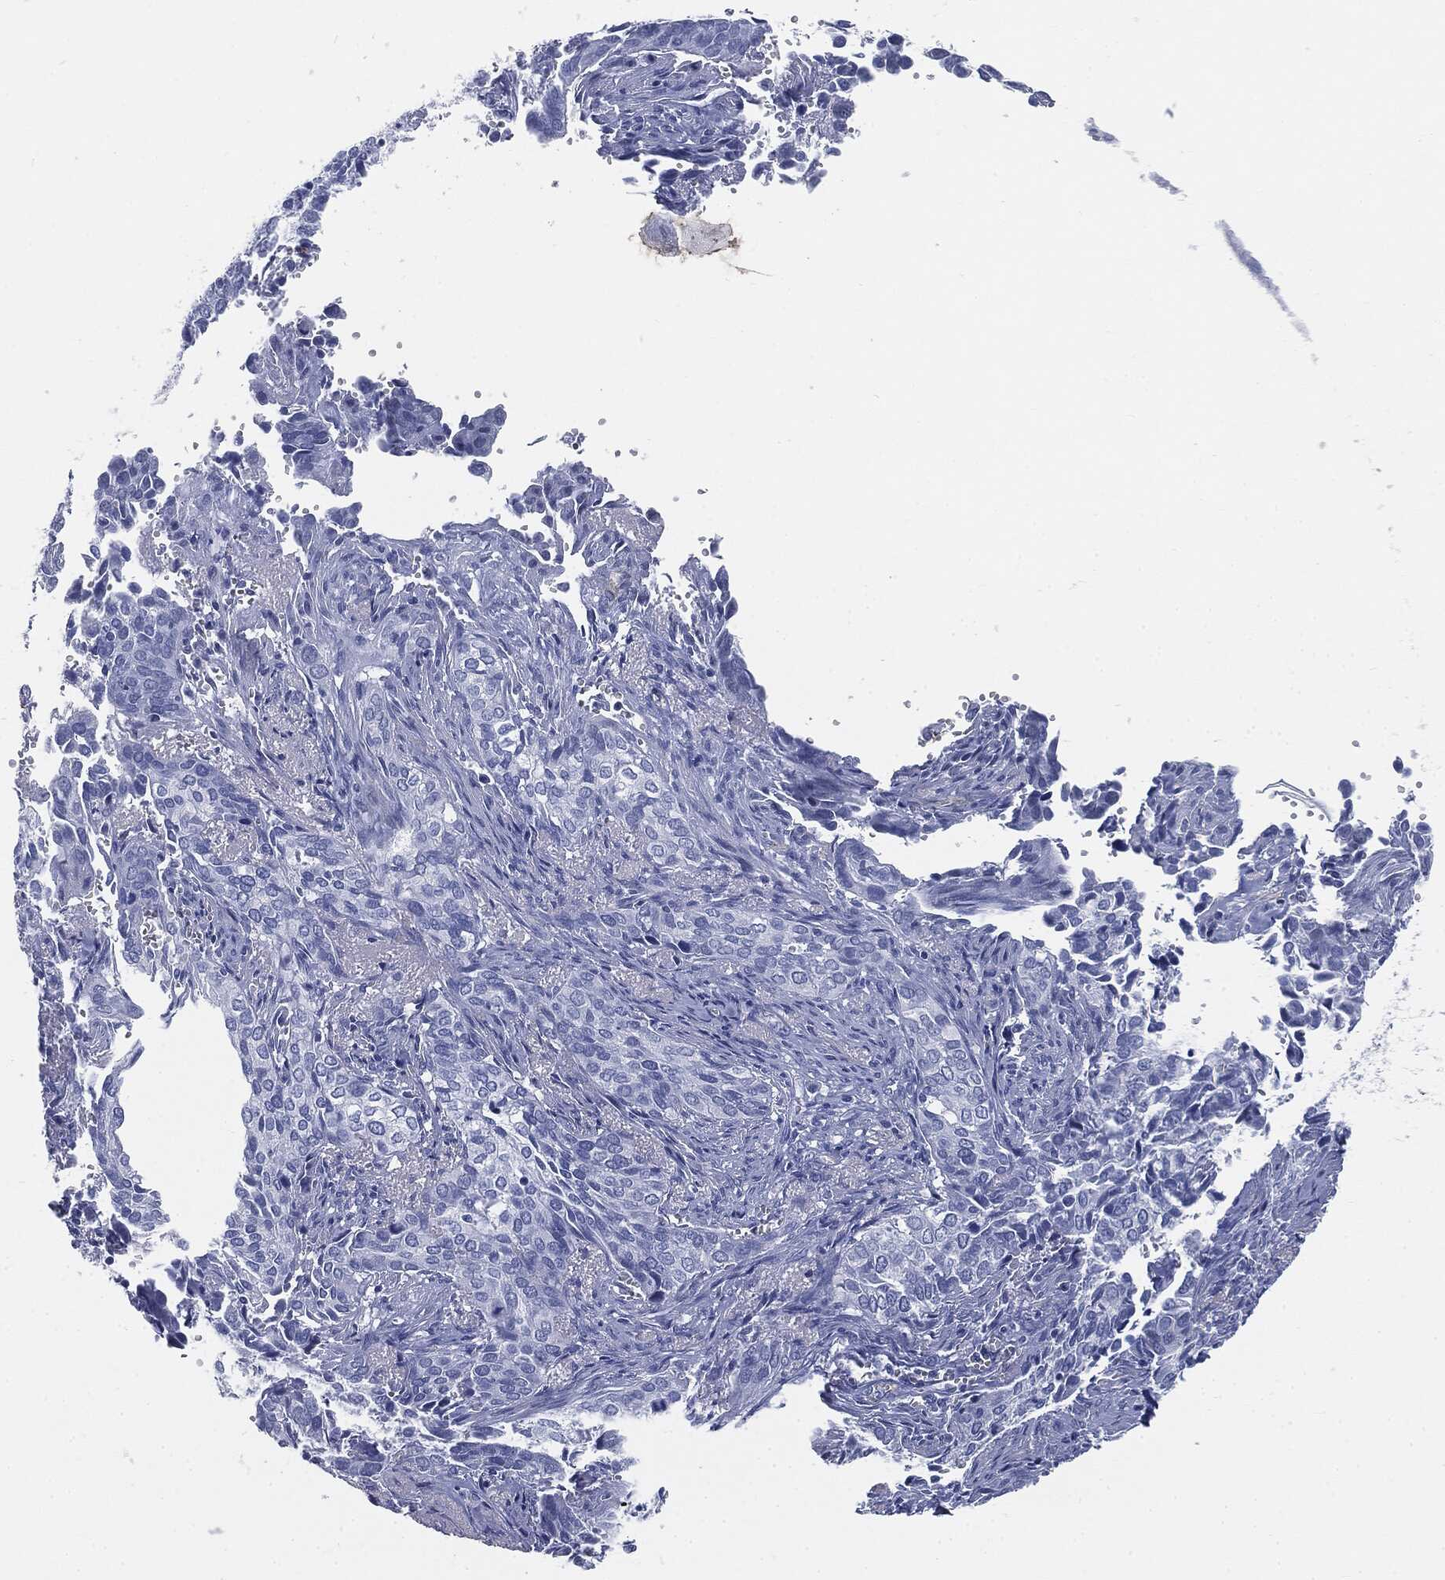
{"staining": {"intensity": "negative", "quantity": "none", "location": "none"}, "tissue": "cervical cancer", "cell_type": "Tumor cells", "image_type": "cancer", "snomed": [{"axis": "morphology", "description": "Squamous cell carcinoma, NOS"}, {"axis": "topography", "description": "Cervix"}], "caption": "Immunohistochemical staining of cervical squamous cell carcinoma reveals no significant staining in tumor cells.", "gene": "MUC5AC", "patient": {"sex": "female", "age": 29}}